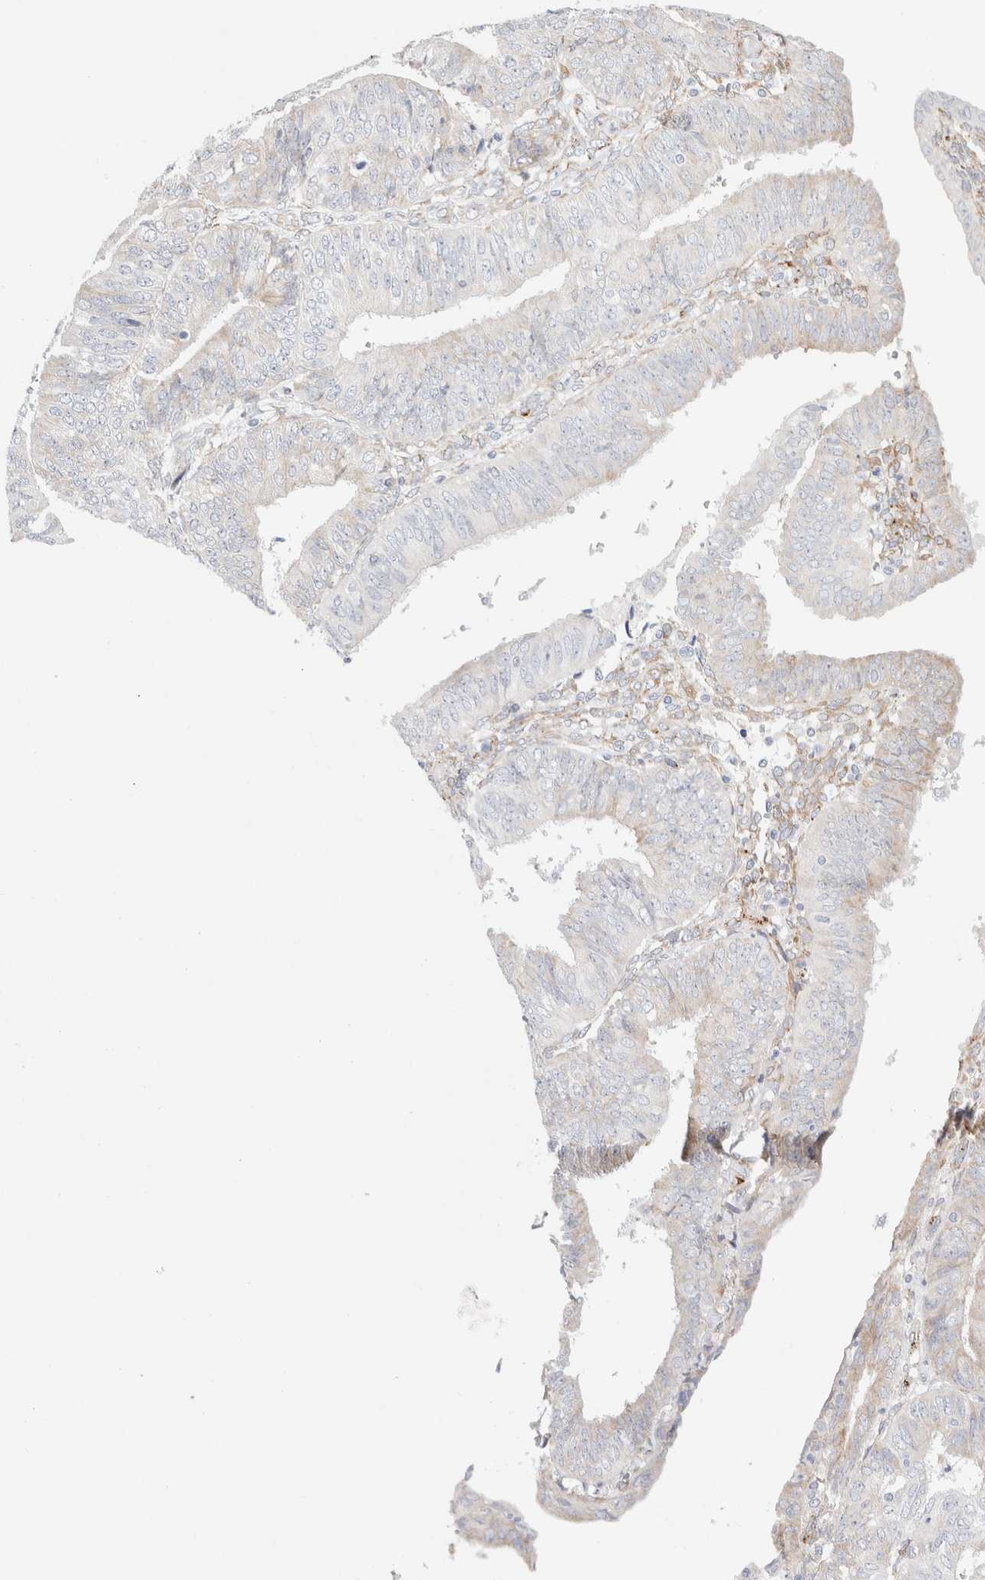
{"staining": {"intensity": "weak", "quantity": "<25%", "location": "cytoplasmic/membranous"}, "tissue": "endometrial cancer", "cell_type": "Tumor cells", "image_type": "cancer", "snomed": [{"axis": "morphology", "description": "Adenocarcinoma, NOS"}, {"axis": "topography", "description": "Endometrium"}], "caption": "IHC of endometrial adenocarcinoma shows no staining in tumor cells. The staining was performed using DAB (3,3'-diaminobenzidine) to visualize the protein expression in brown, while the nuclei were stained in blue with hematoxylin (Magnification: 20x).", "gene": "CNPY4", "patient": {"sex": "female", "age": 58}}